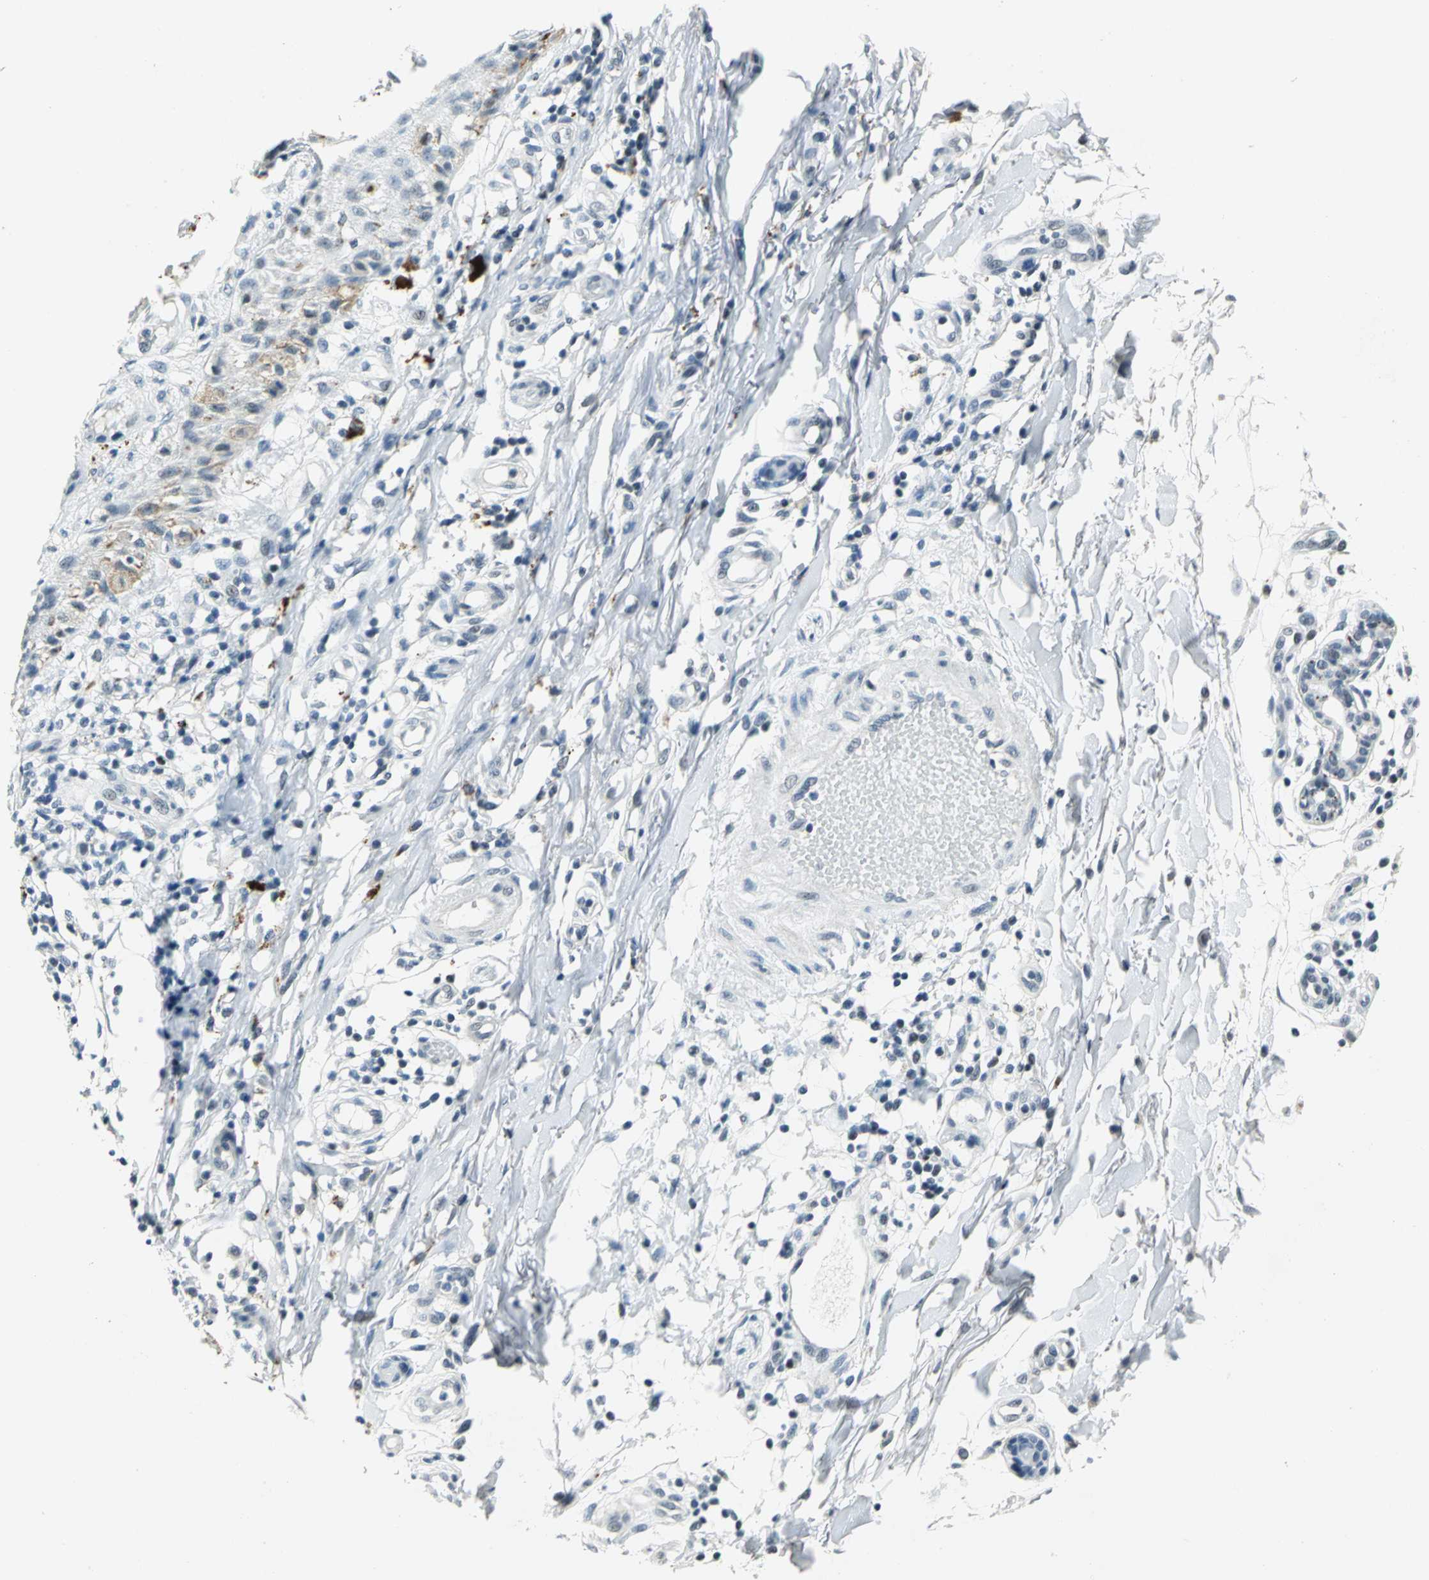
{"staining": {"intensity": "moderate", "quantity": "<25%", "location": "cytoplasmic/membranous"}, "tissue": "melanoma", "cell_type": "Tumor cells", "image_type": "cancer", "snomed": [{"axis": "morphology", "description": "Malignant melanoma, NOS"}, {"axis": "topography", "description": "Skin"}], "caption": "Immunohistochemistry of human melanoma shows low levels of moderate cytoplasmic/membranous positivity in about <25% of tumor cells.", "gene": "RAD17", "patient": {"sex": "female", "age": 81}}